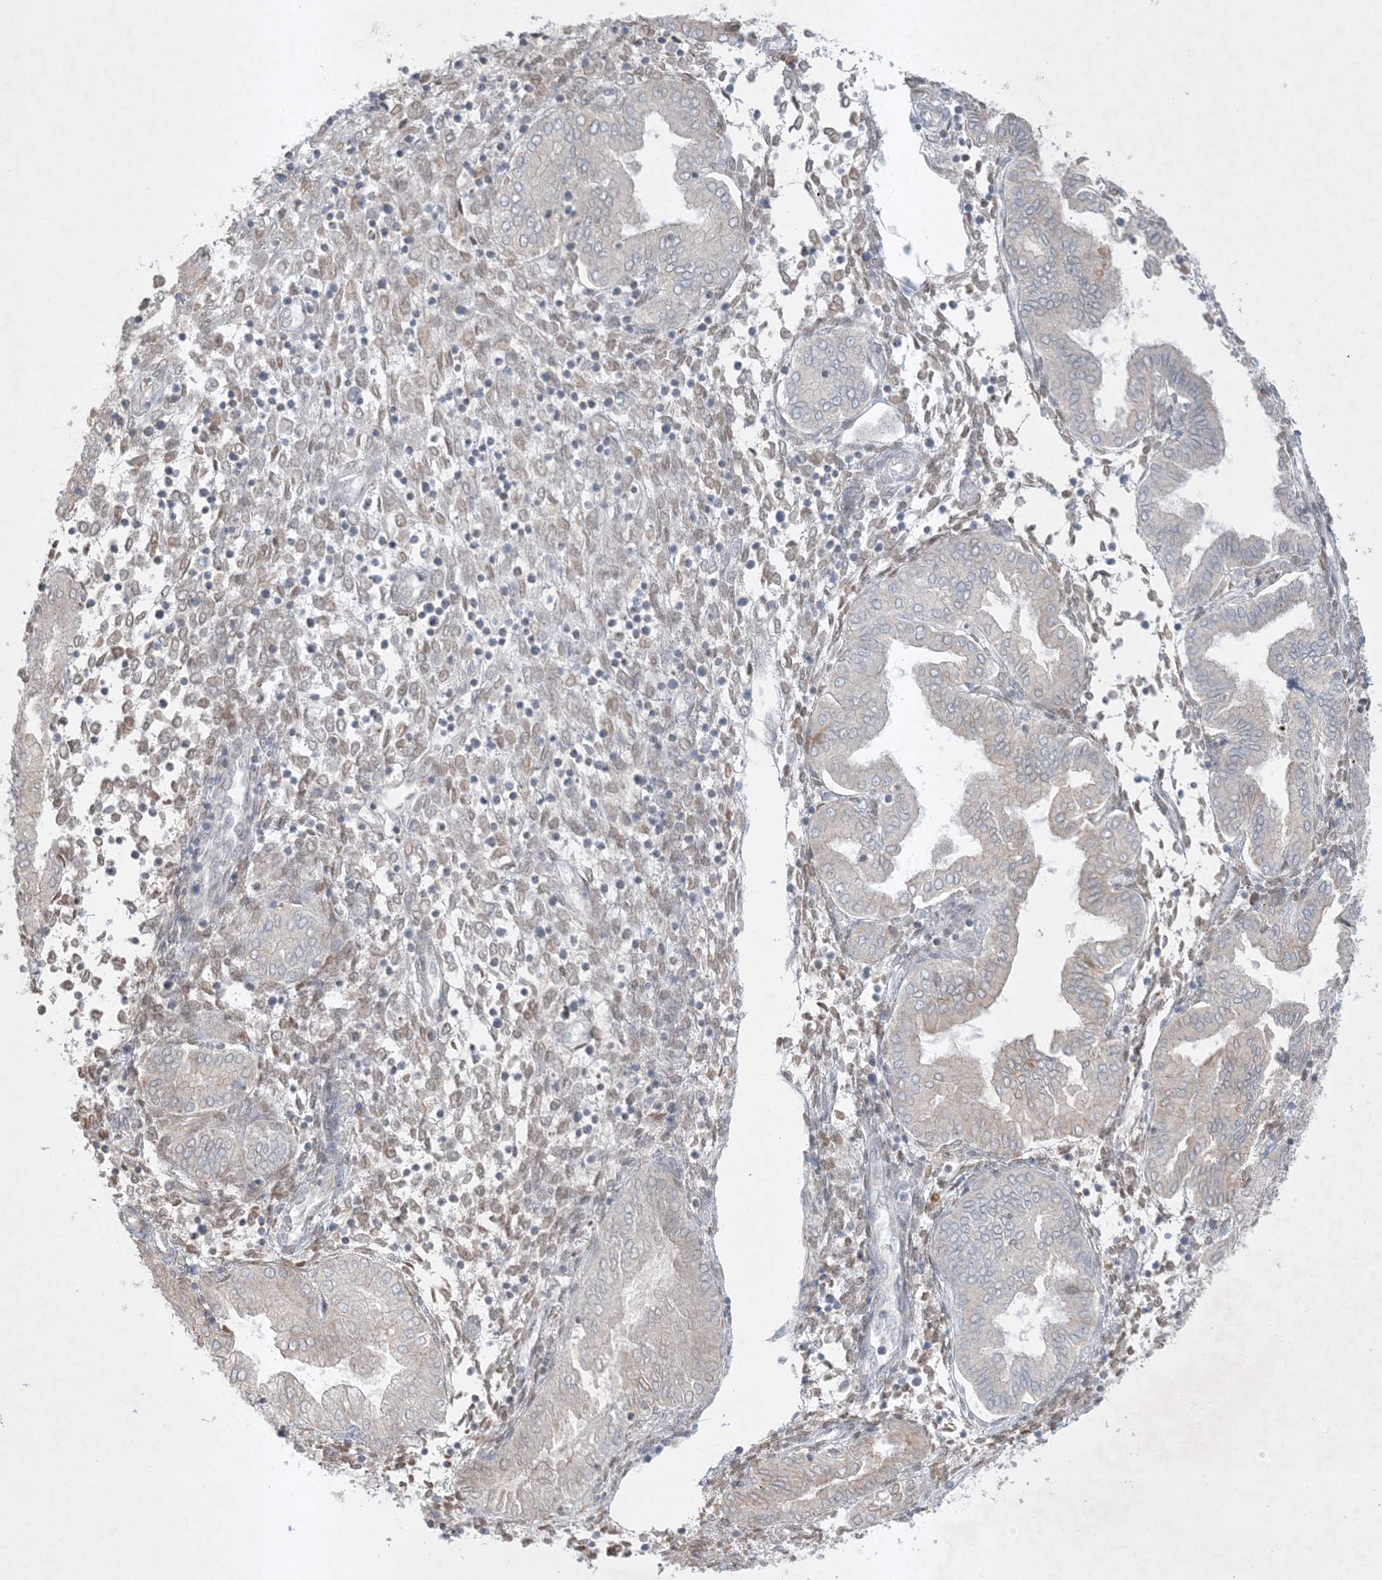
{"staining": {"intensity": "weak", "quantity": "25%-75%", "location": "cytoplasmic/membranous,nuclear"}, "tissue": "endometrium", "cell_type": "Cells in endometrial stroma", "image_type": "normal", "snomed": [{"axis": "morphology", "description": "Normal tissue, NOS"}, {"axis": "topography", "description": "Endometrium"}], "caption": "High-power microscopy captured an IHC photomicrograph of unremarkable endometrium, revealing weak cytoplasmic/membranous,nuclear positivity in about 25%-75% of cells in endometrial stroma.", "gene": "FNDC1", "patient": {"sex": "female", "age": 53}}